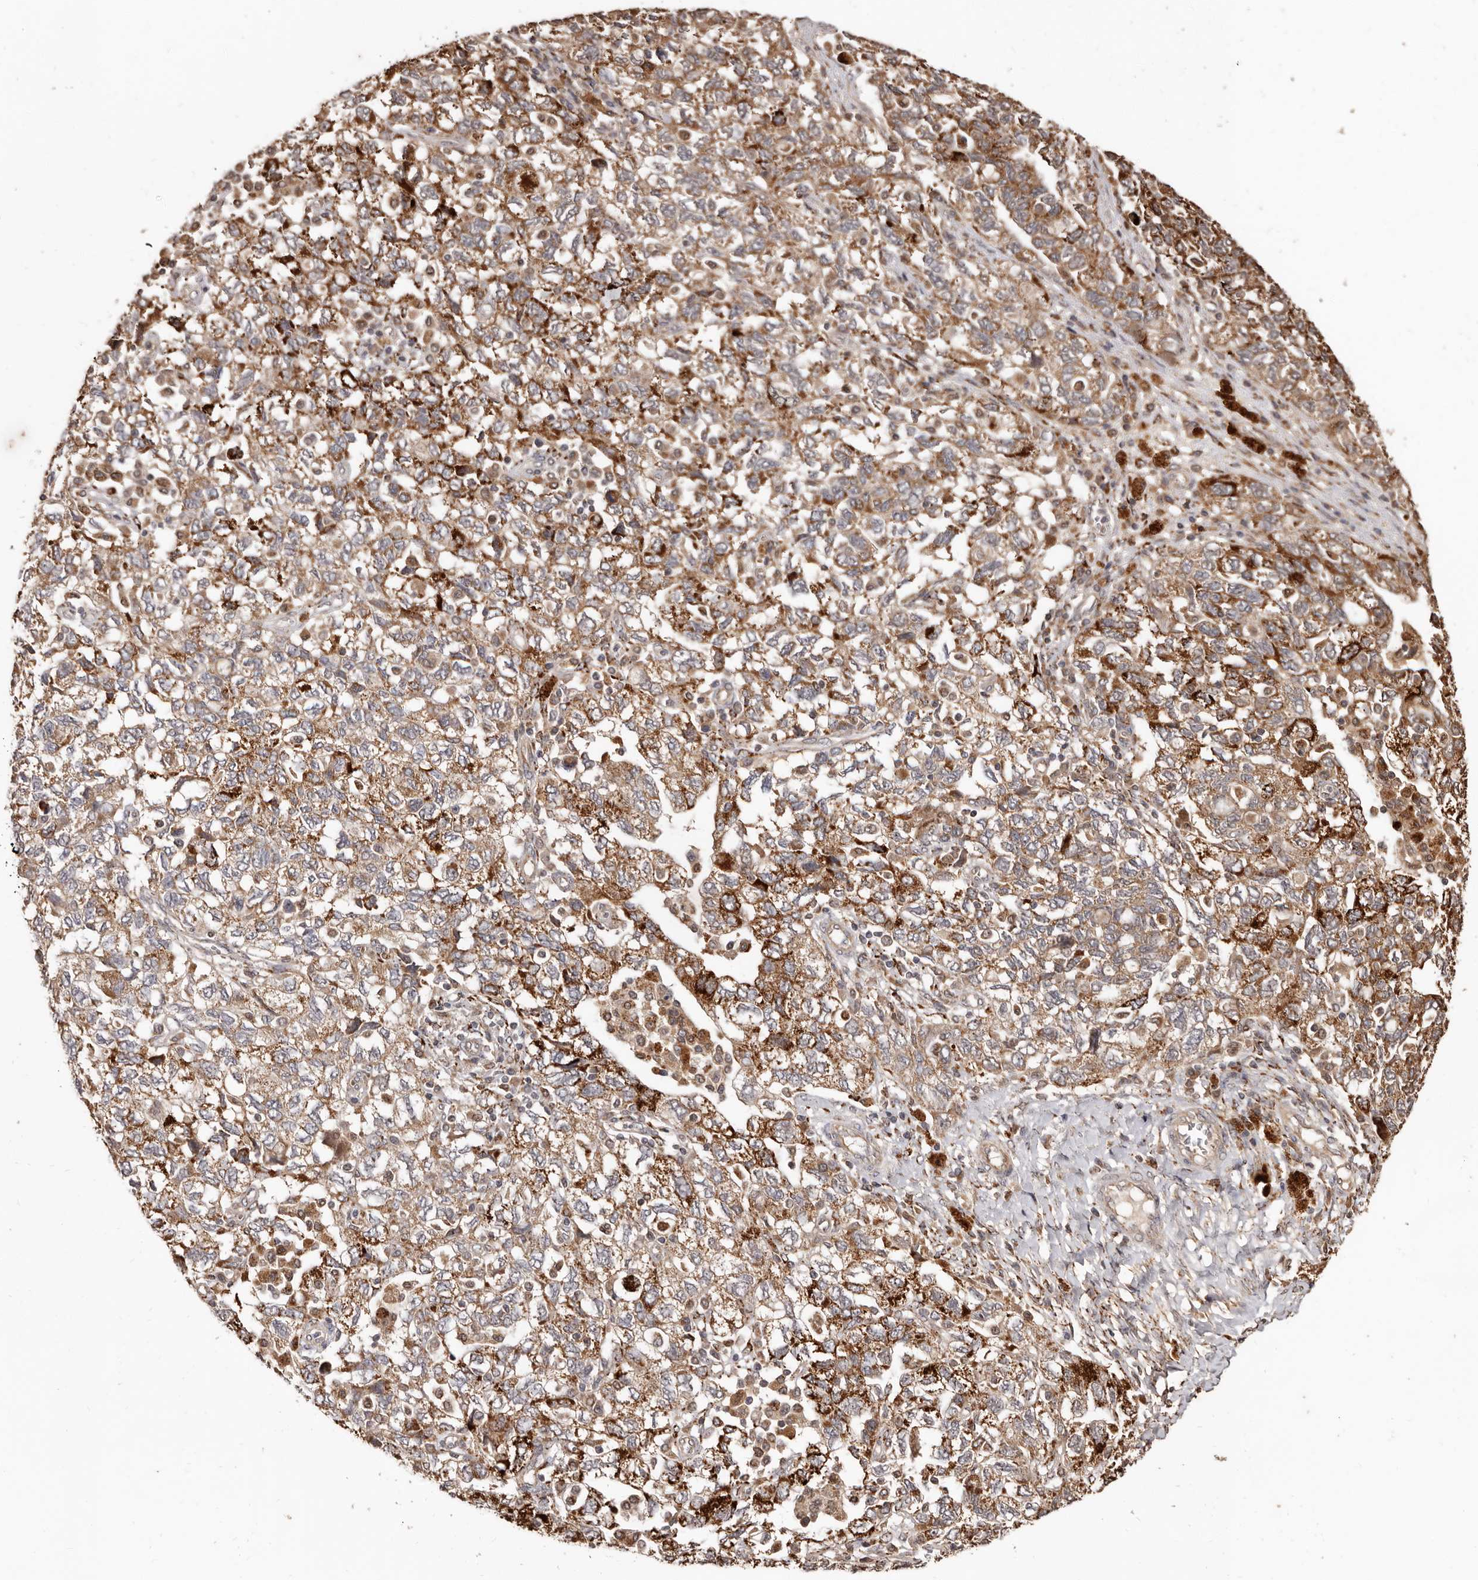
{"staining": {"intensity": "moderate", "quantity": ">75%", "location": "cytoplasmic/membranous"}, "tissue": "ovarian cancer", "cell_type": "Tumor cells", "image_type": "cancer", "snomed": [{"axis": "morphology", "description": "Carcinoma, NOS"}, {"axis": "morphology", "description": "Cystadenocarcinoma, serous, NOS"}, {"axis": "topography", "description": "Ovary"}], "caption": "Moderate cytoplasmic/membranous positivity is present in approximately >75% of tumor cells in ovarian cancer (carcinoma).", "gene": "AKAP7", "patient": {"sex": "female", "age": 69}}